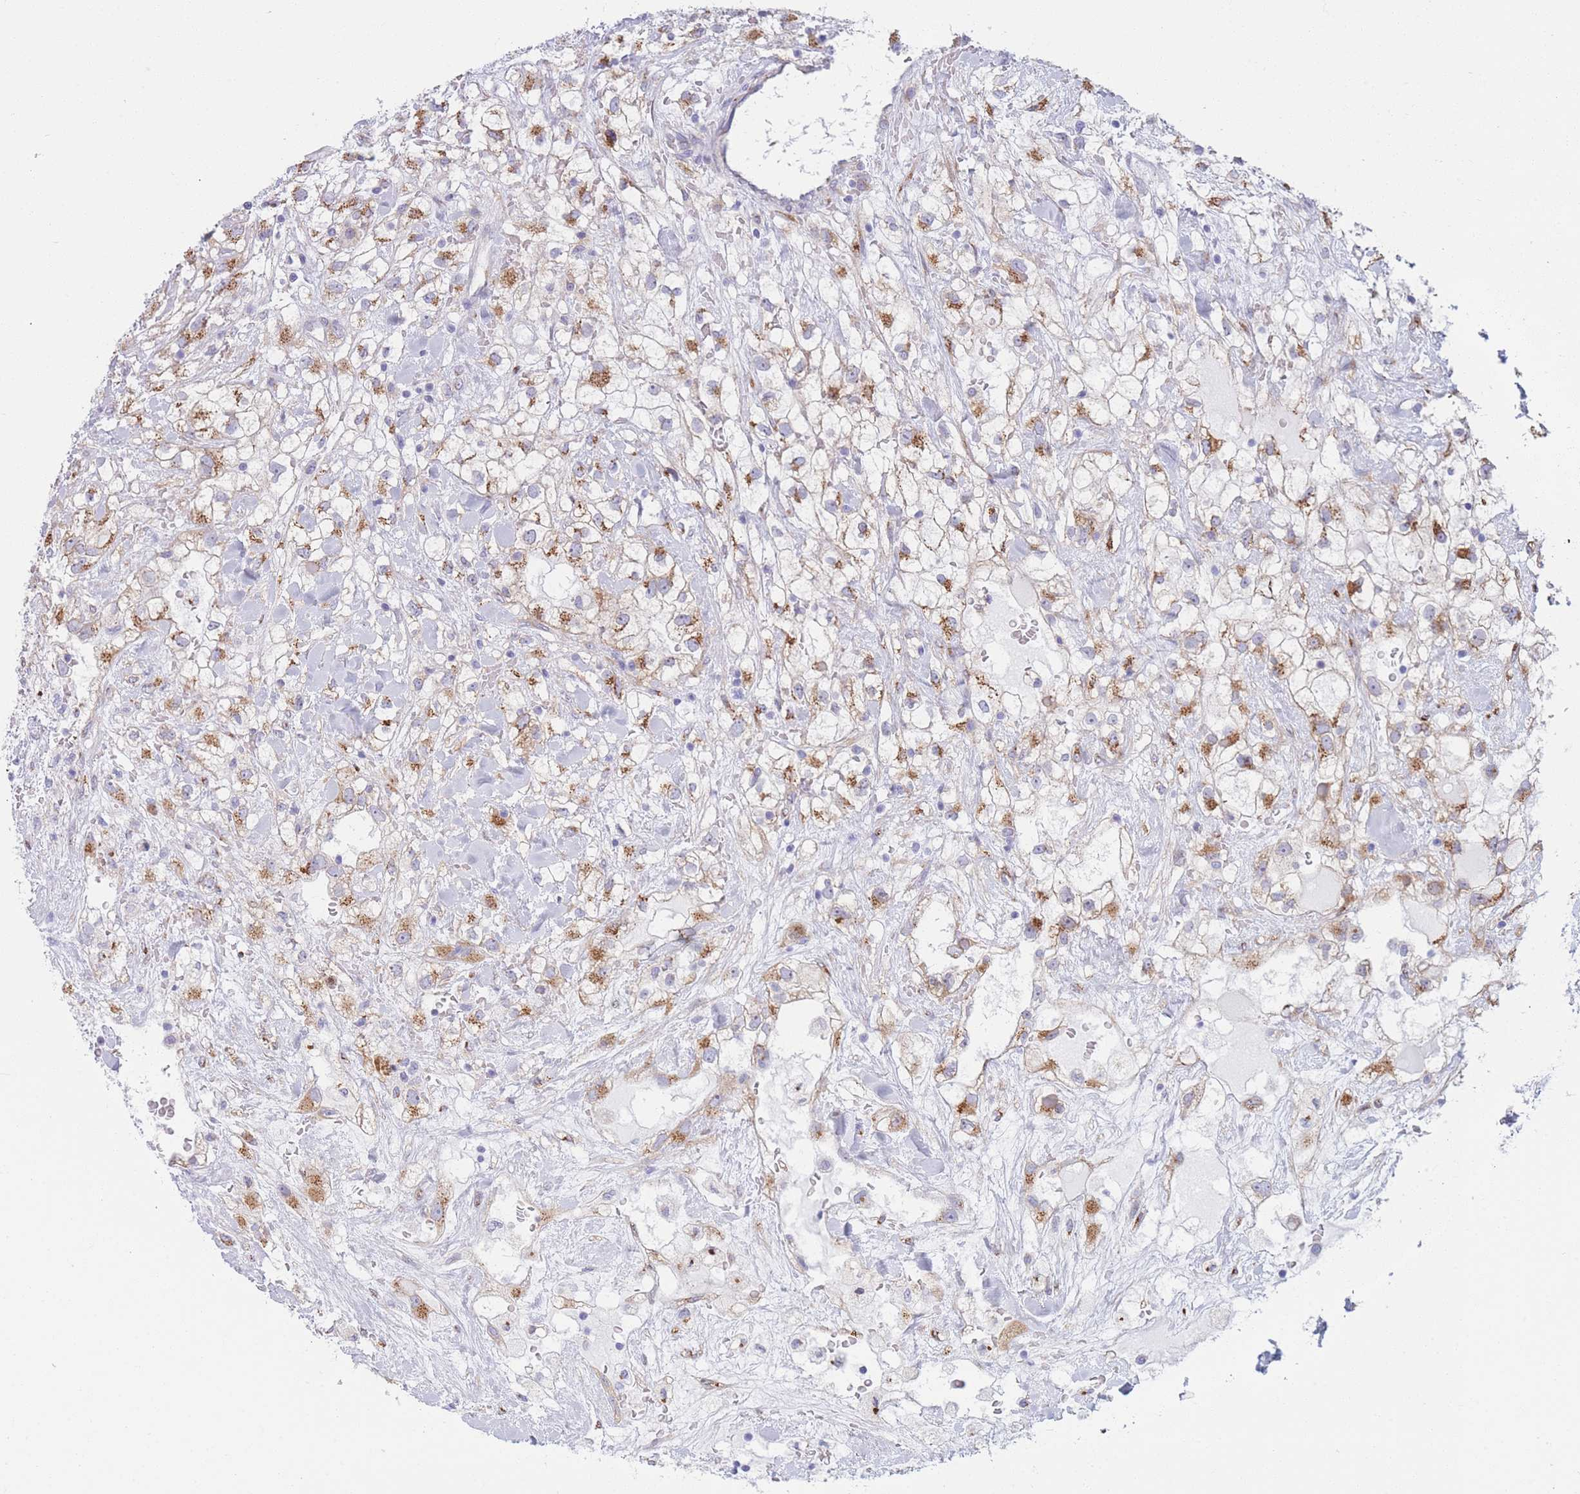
{"staining": {"intensity": "moderate", "quantity": ">75%", "location": "cytoplasmic/membranous"}, "tissue": "renal cancer", "cell_type": "Tumor cells", "image_type": "cancer", "snomed": [{"axis": "morphology", "description": "Adenocarcinoma, NOS"}, {"axis": "topography", "description": "Kidney"}], "caption": "IHC image of human renal cancer (adenocarcinoma) stained for a protein (brown), which reveals medium levels of moderate cytoplasmic/membranous expression in about >75% of tumor cells.", "gene": "MRPL30", "patient": {"sex": "male", "age": 59}}